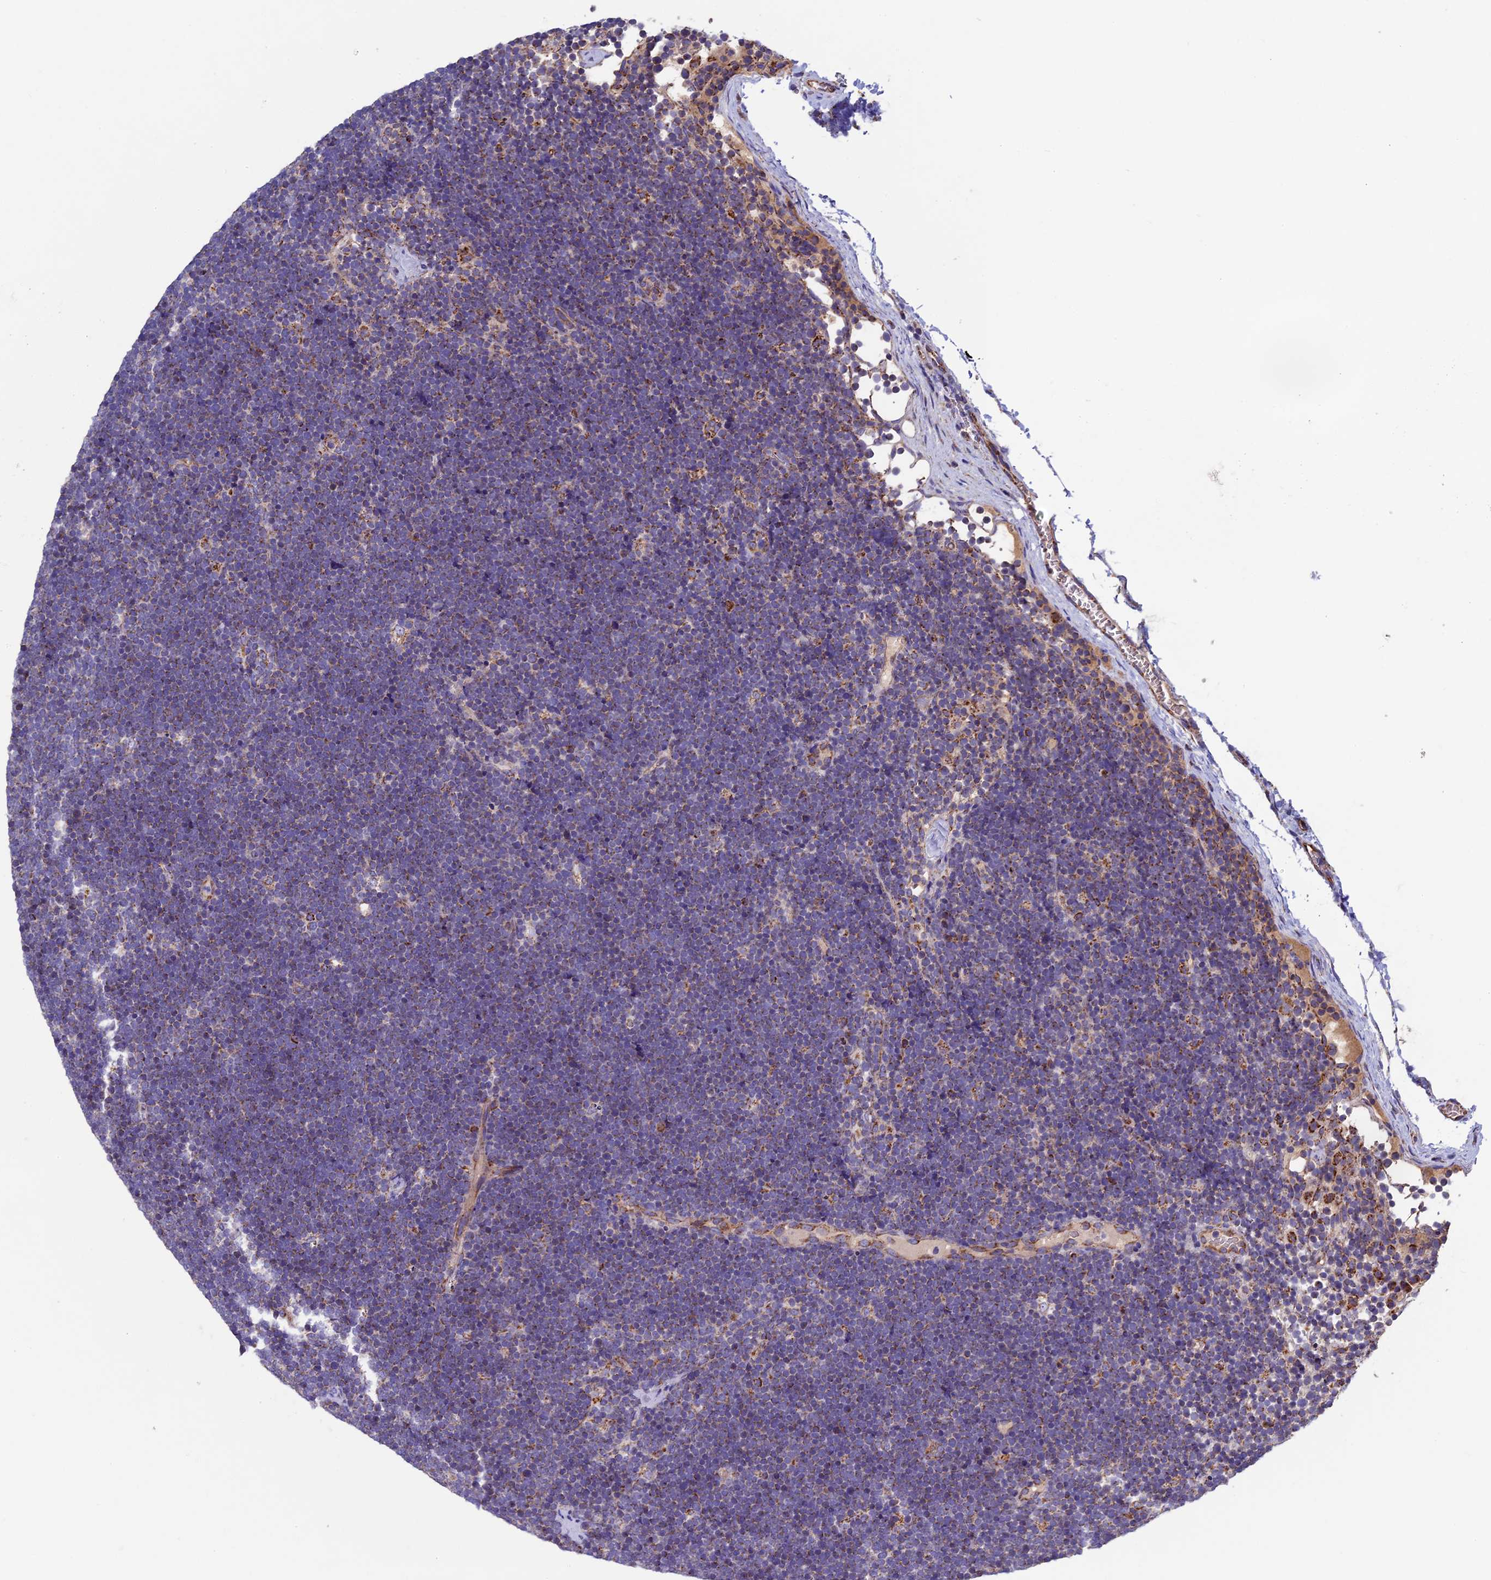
{"staining": {"intensity": "negative", "quantity": "none", "location": "none"}, "tissue": "lymphoma", "cell_type": "Tumor cells", "image_type": "cancer", "snomed": [{"axis": "morphology", "description": "Malignant lymphoma, non-Hodgkin's type, High grade"}, {"axis": "topography", "description": "Lymph node"}], "caption": "An image of malignant lymphoma, non-Hodgkin's type (high-grade) stained for a protein exhibits no brown staining in tumor cells.", "gene": "RNF17", "patient": {"sex": "male", "age": 13}}